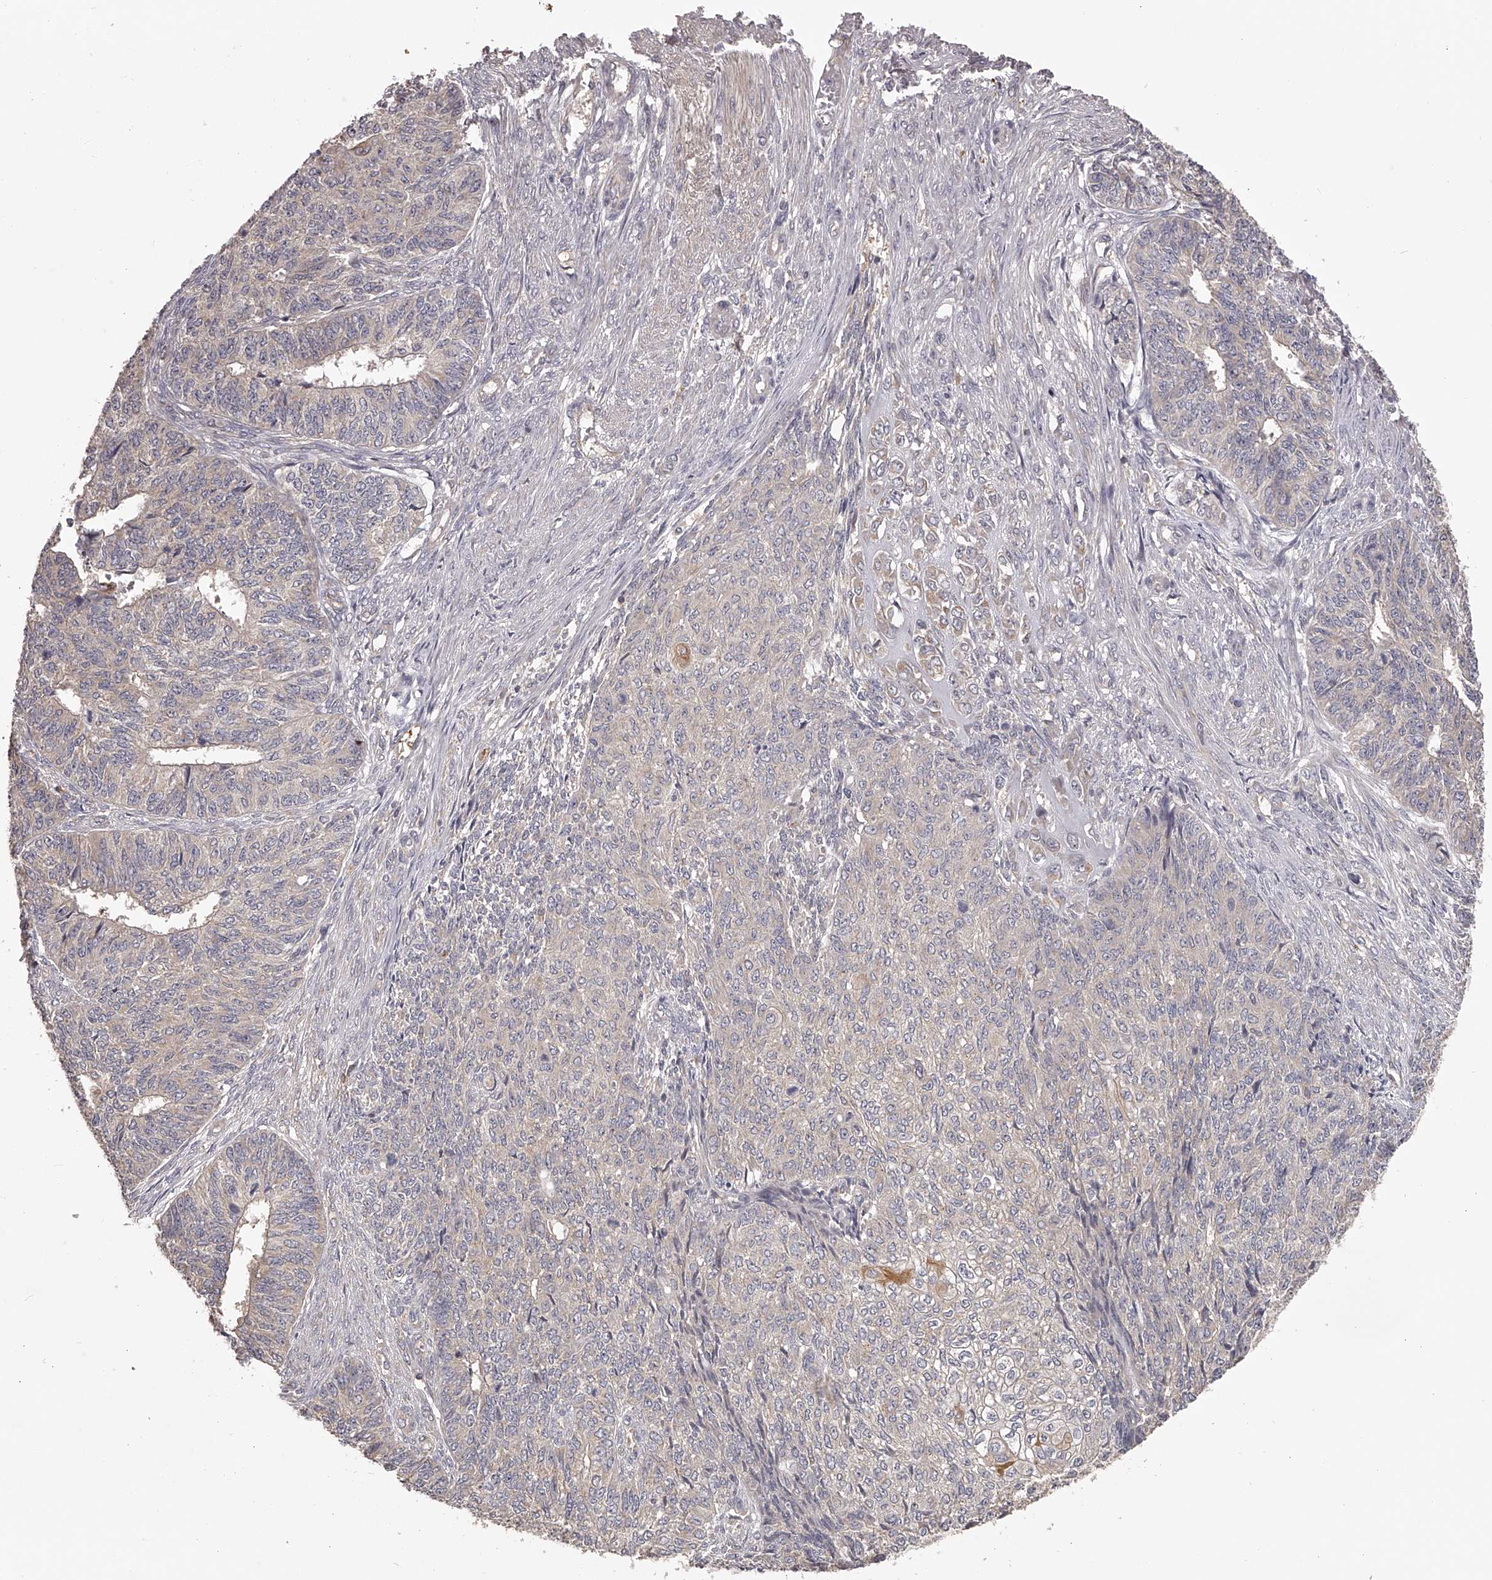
{"staining": {"intensity": "weak", "quantity": "<25%", "location": "cytoplasmic/membranous"}, "tissue": "endometrial cancer", "cell_type": "Tumor cells", "image_type": "cancer", "snomed": [{"axis": "morphology", "description": "Adenocarcinoma, NOS"}, {"axis": "topography", "description": "Endometrium"}], "caption": "This image is of adenocarcinoma (endometrial) stained with immunohistochemistry (IHC) to label a protein in brown with the nuclei are counter-stained blue. There is no positivity in tumor cells.", "gene": "TNN", "patient": {"sex": "female", "age": 32}}